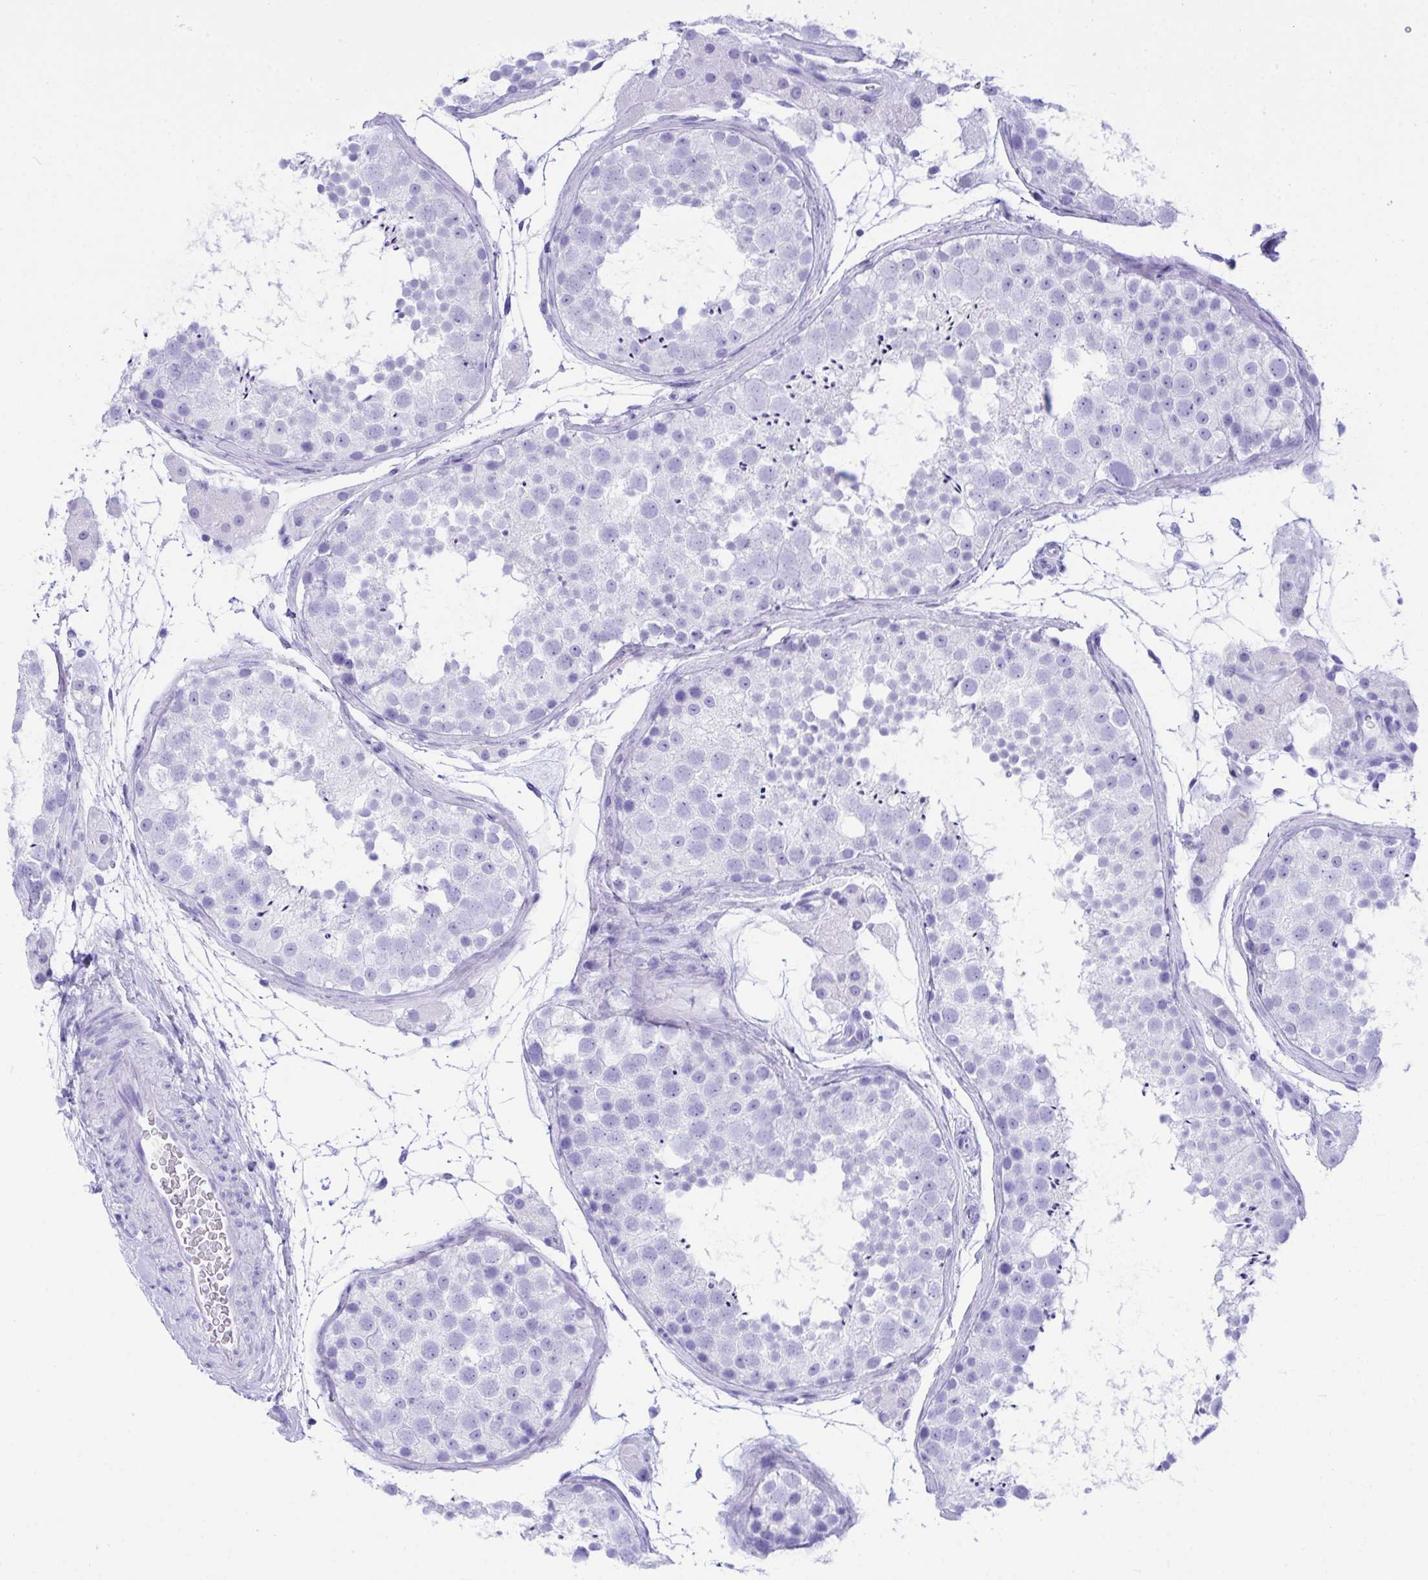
{"staining": {"intensity": "negative", "quantity": "none", "location": "none"}, "tissue": "testis", "cell_type": "Cells in seminiferous ducts", "image_type": "normal", "snomed": [{"axis": "morphology", "description": "Normal tissue, NOS"}, {"axis": "topography", "description": "Testis"}], "caption": "Immunohistochemistry micrograph of unremarkable testis stained for a protein (brown), which reveals no staining in cells in seminiferous ducts. The staining is performed using DAB (3,3'-diaminobenzidine) brown chromogen with nuclei counter-stained in using hematoxylin.", "gene": "BEST4", "patient": {"sex": "male", "age": 41}}